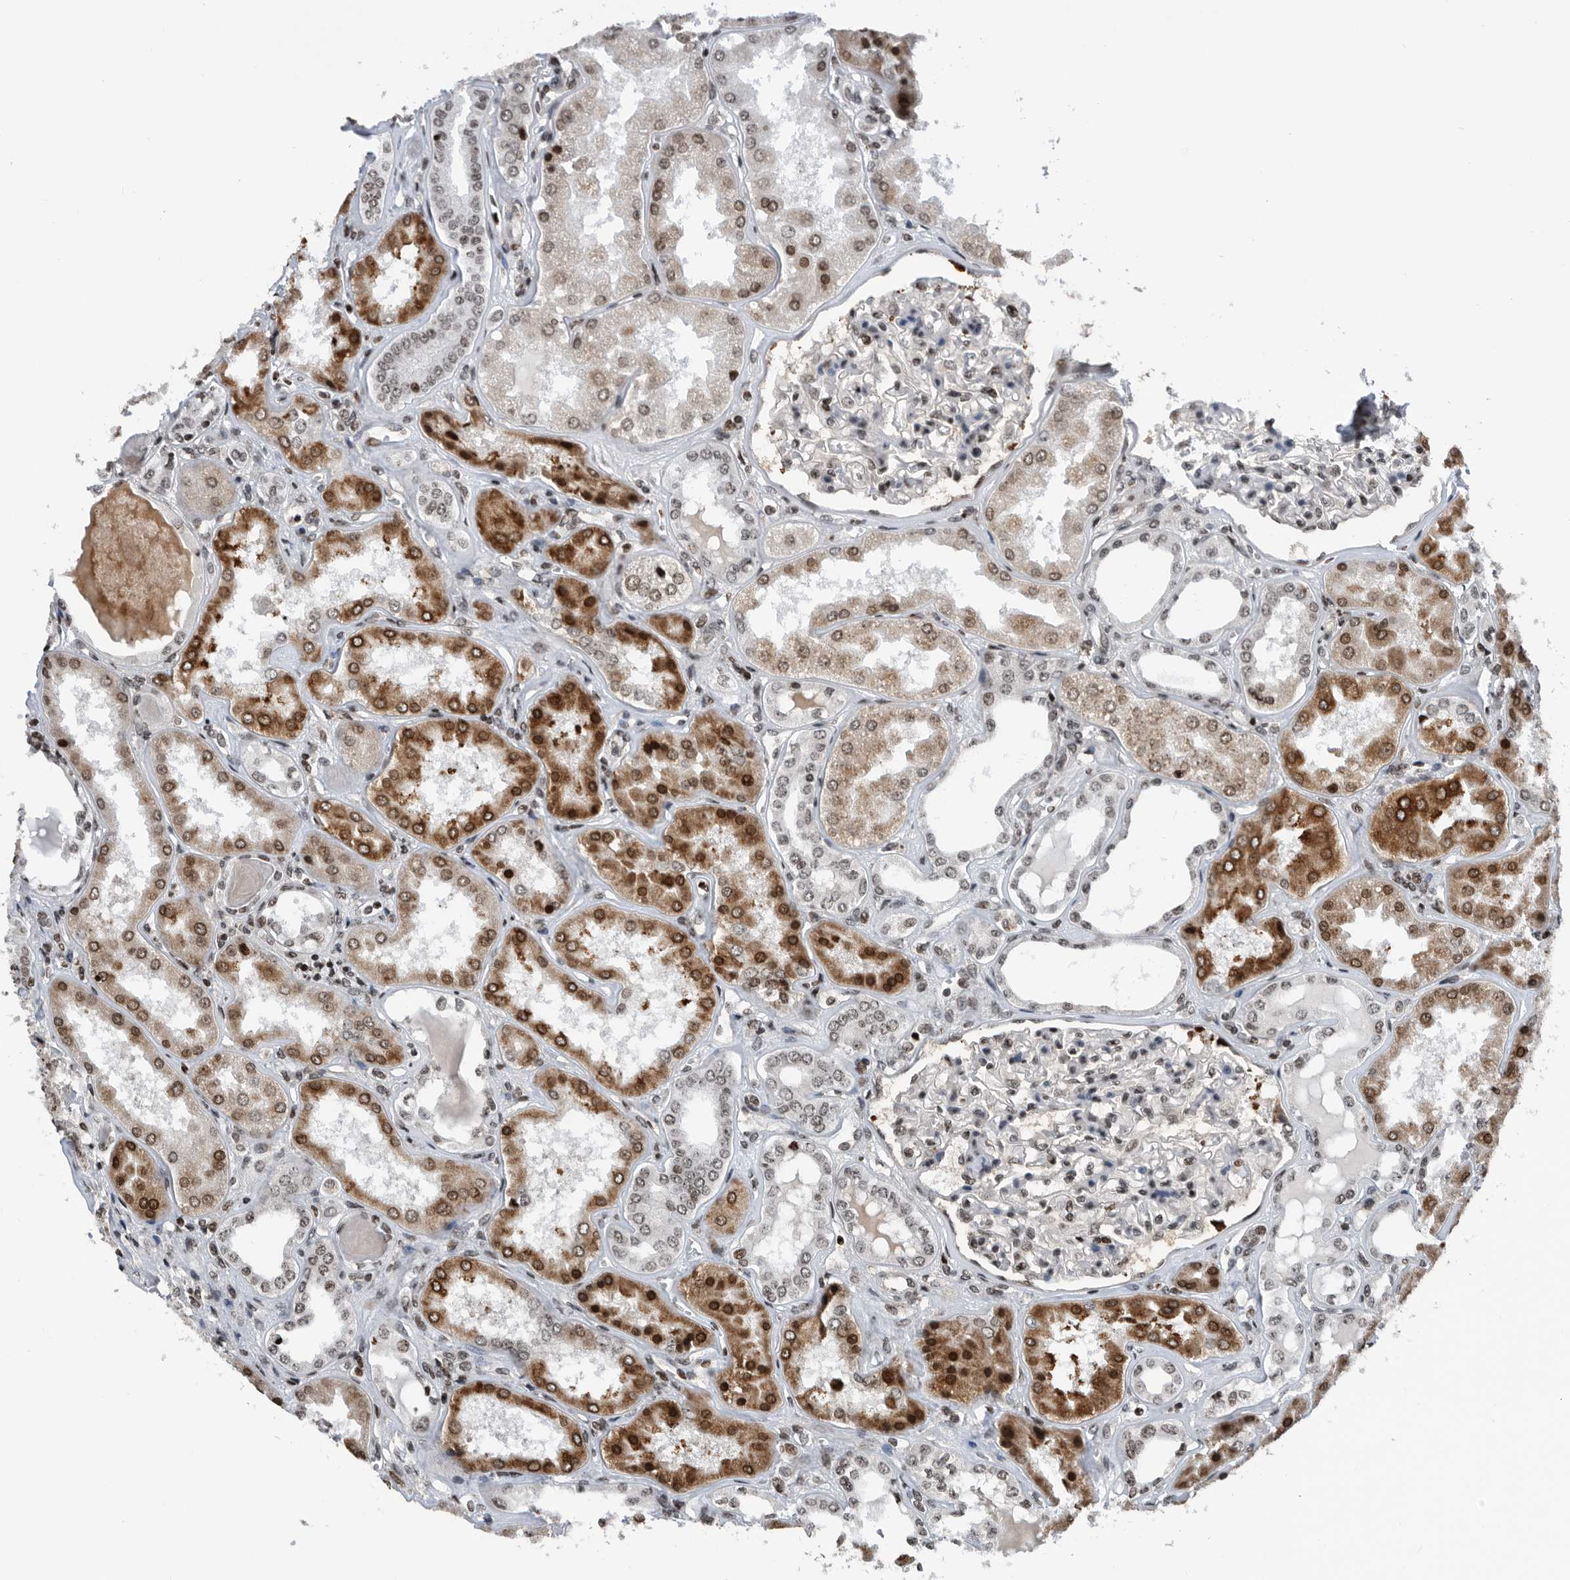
{"staining": {"intensity": "moderate", "quantity": "<25%", "location": "nuclear"}, "tissue": "kidney", "cell_type": "Cells in glomeruli", "image_type": "normal", "snomed": [{"axis": "morphology", "description": "Normal tissue, NOS"}, {"axis": "topography", "description": "Kidney"}], "caption": "Protein expression analysis of benign kidney displays moderate nuclear expression in approximately <25% of cells in glomeruli.", "gene": "SNRNP48", "patient": {"sex": "female", "age": 56}}